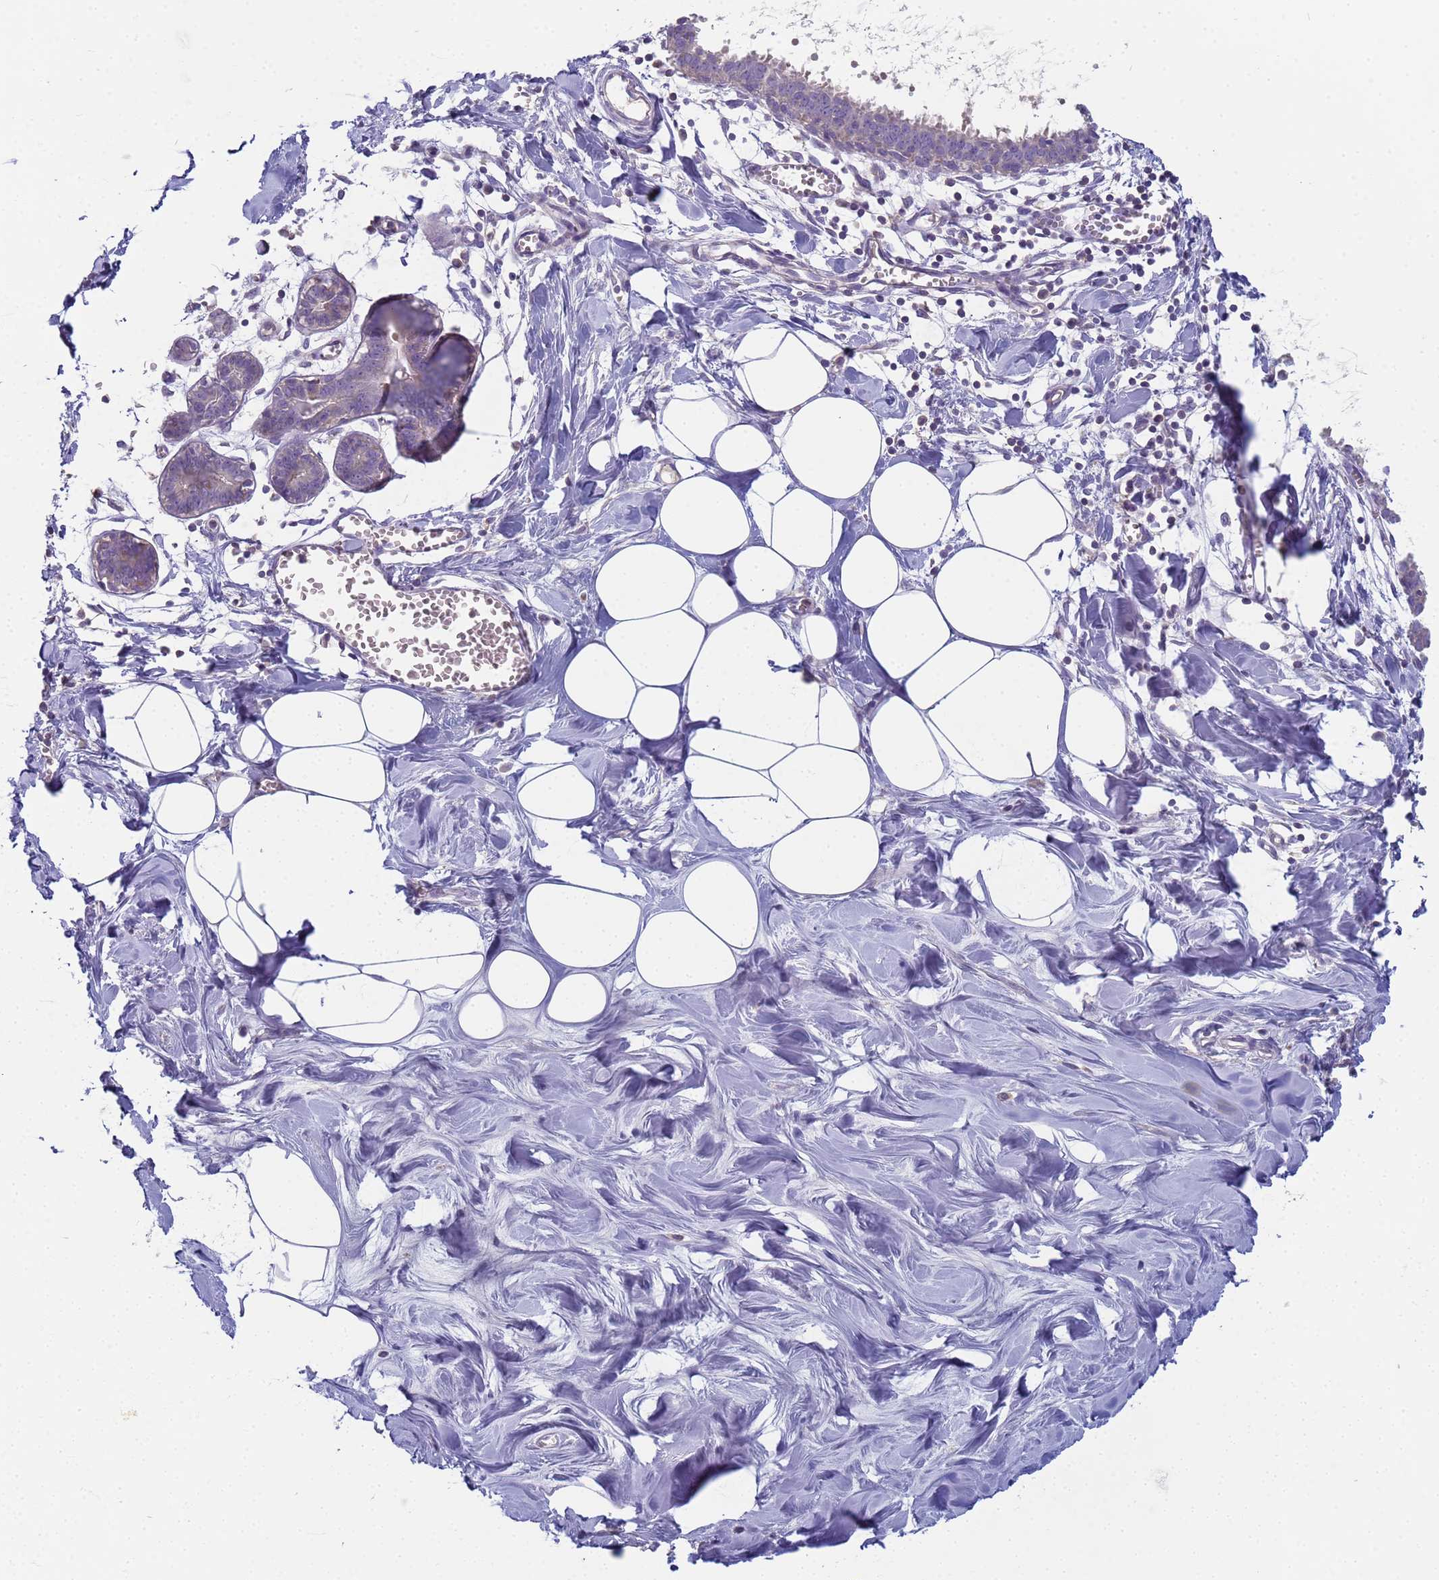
{"staining": {"intensity": "negative", "quantity": "none", "location": "none"}, "tissue": "breast", "cell_type": "Adipocytes", "image_type": "normal", "snomed": [{"axis": "morphology", "description": "Normal tissue, NOS"}, {"axis": "topography", "description": "Breast"}], "caption": "DAB (3,3'-diaminobenzidine) immunohistochemical staining of unremarkable breast displays no significant staining in adipocytes.", "gene": "CR1", "patient": {"sex": "female", "age": 27}}